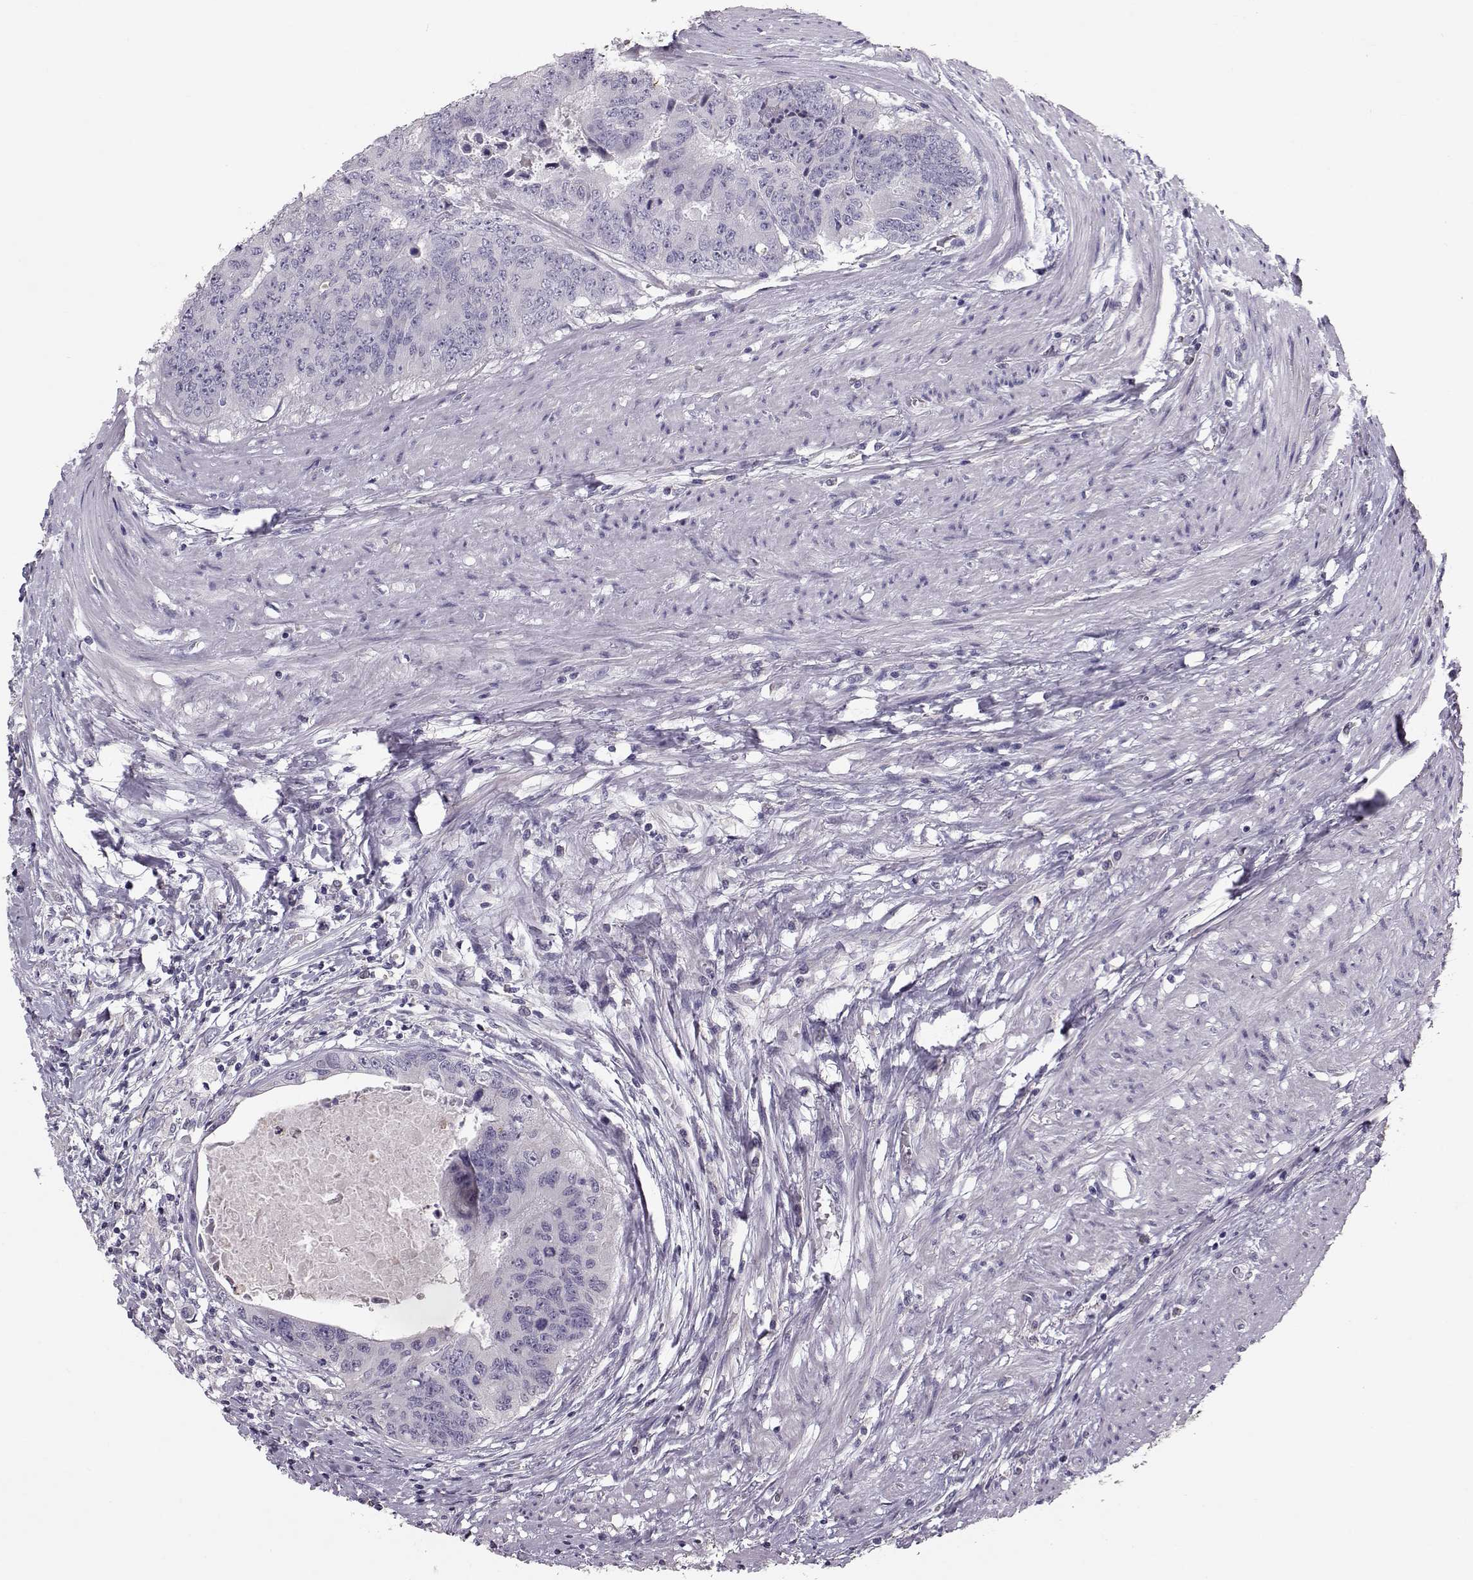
{"staining": {"intensity": "negative", "quantity": "none", "location": "none"}, "tissue": "colorectal cancer", "cell_type": "Tumor cells", "image_type": "cancer", "snomed": [{"axis": "morphology", "description": "Adenocarcinoma, NOS"}, {"axis": "topography", "description": "Rectum"}], "caption": "Immunohistochemistry (IHC) micrograph of neoplastic tissue: human colorectal adenocarcinoma stained with DAB reveals no significant protein expression in tumor cells. (Stains: DAB (3,3'-diaminobenzidine) immunohistochemistry (IHC) with hematoxylin counter stain, Microscopy: brightfield microscopy at high magnification).", "gene": "POU1F1", "patient": {"sex": "male", "age": 59}}